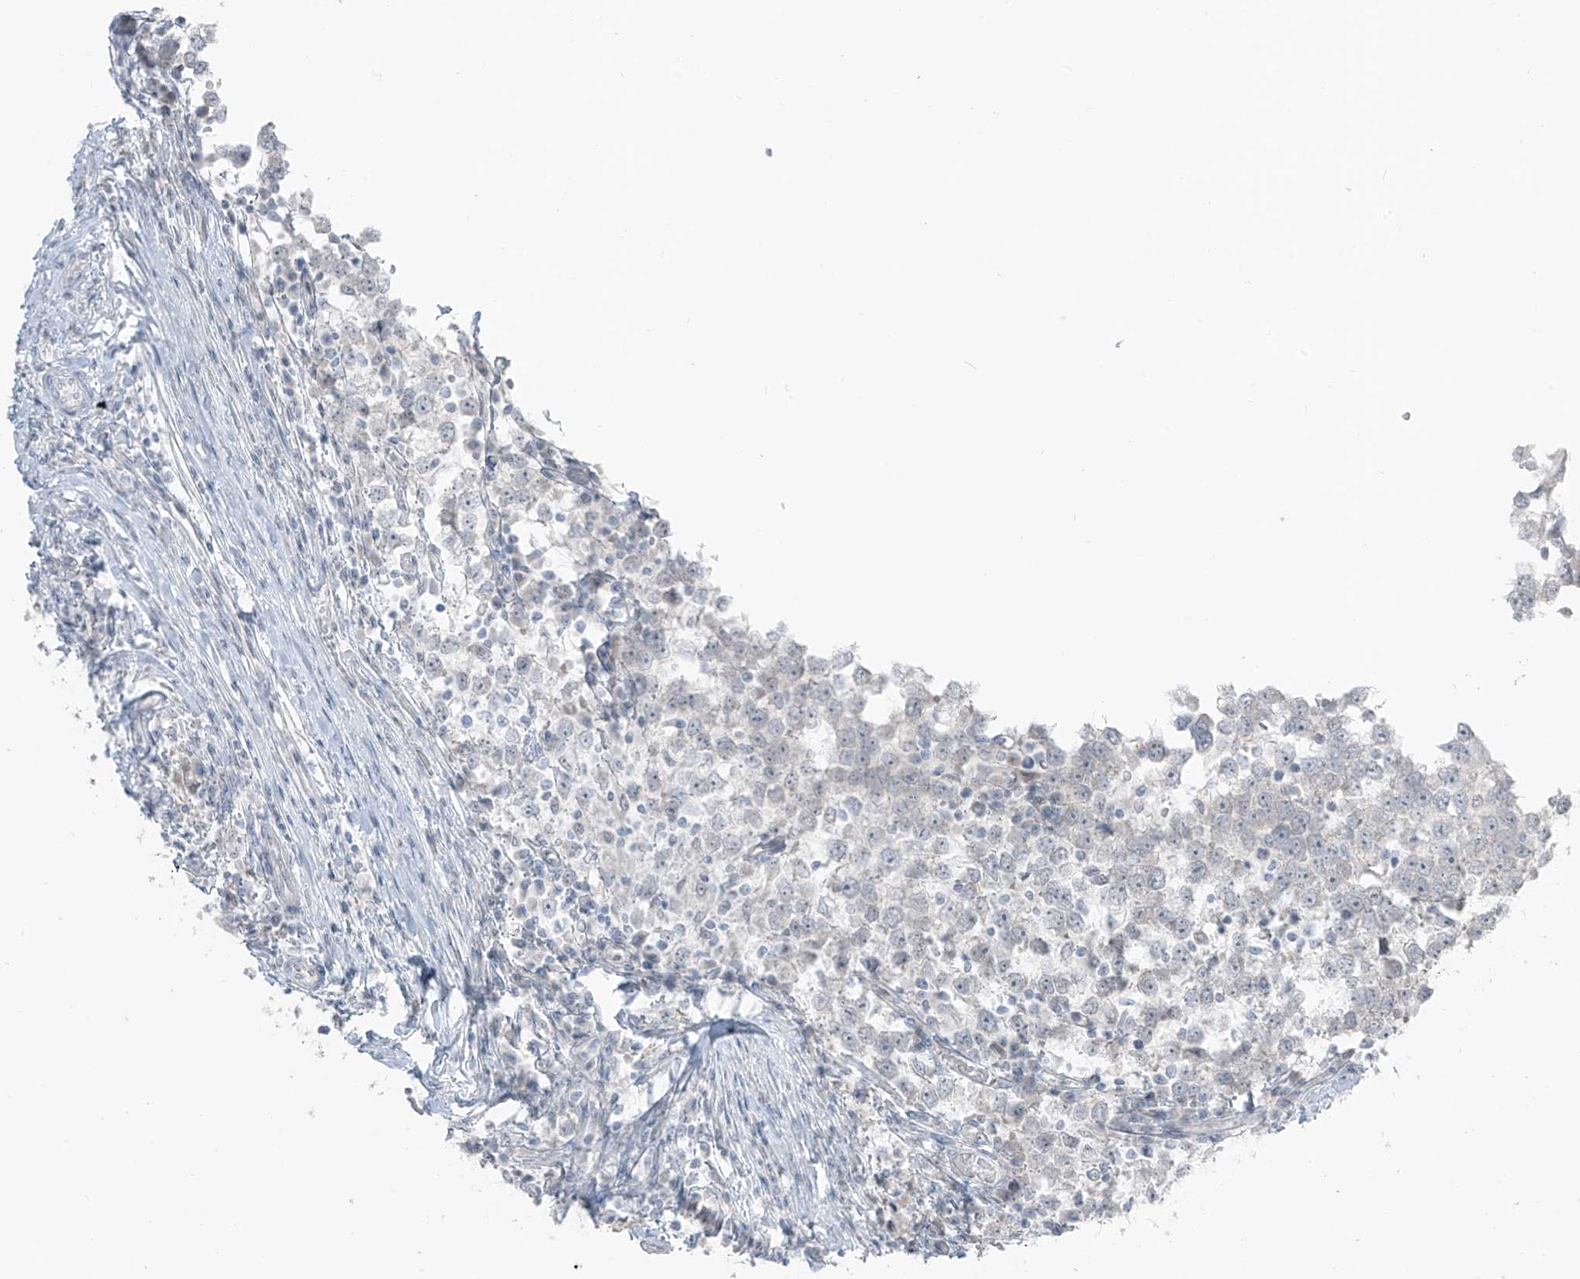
{"staining": {"intensity": "negative", "quantity": "none", "location": "none"}, "tissue": "testis cancer", "cell_type": "Tumor cells", "image_type": "cancer", "snomed": [{"axis": "morphology", "description": "Seminoma, NOS"}, {"axis": "topography", "description": "Testis"}], "caption": "IHC photomicrograph of human testis cancer (seminoma) stained for a protein (brown), which exhibits no staining in tumor cells.", "gene": "PRDM6", "patient": {"sex": "male", "age": 65}}